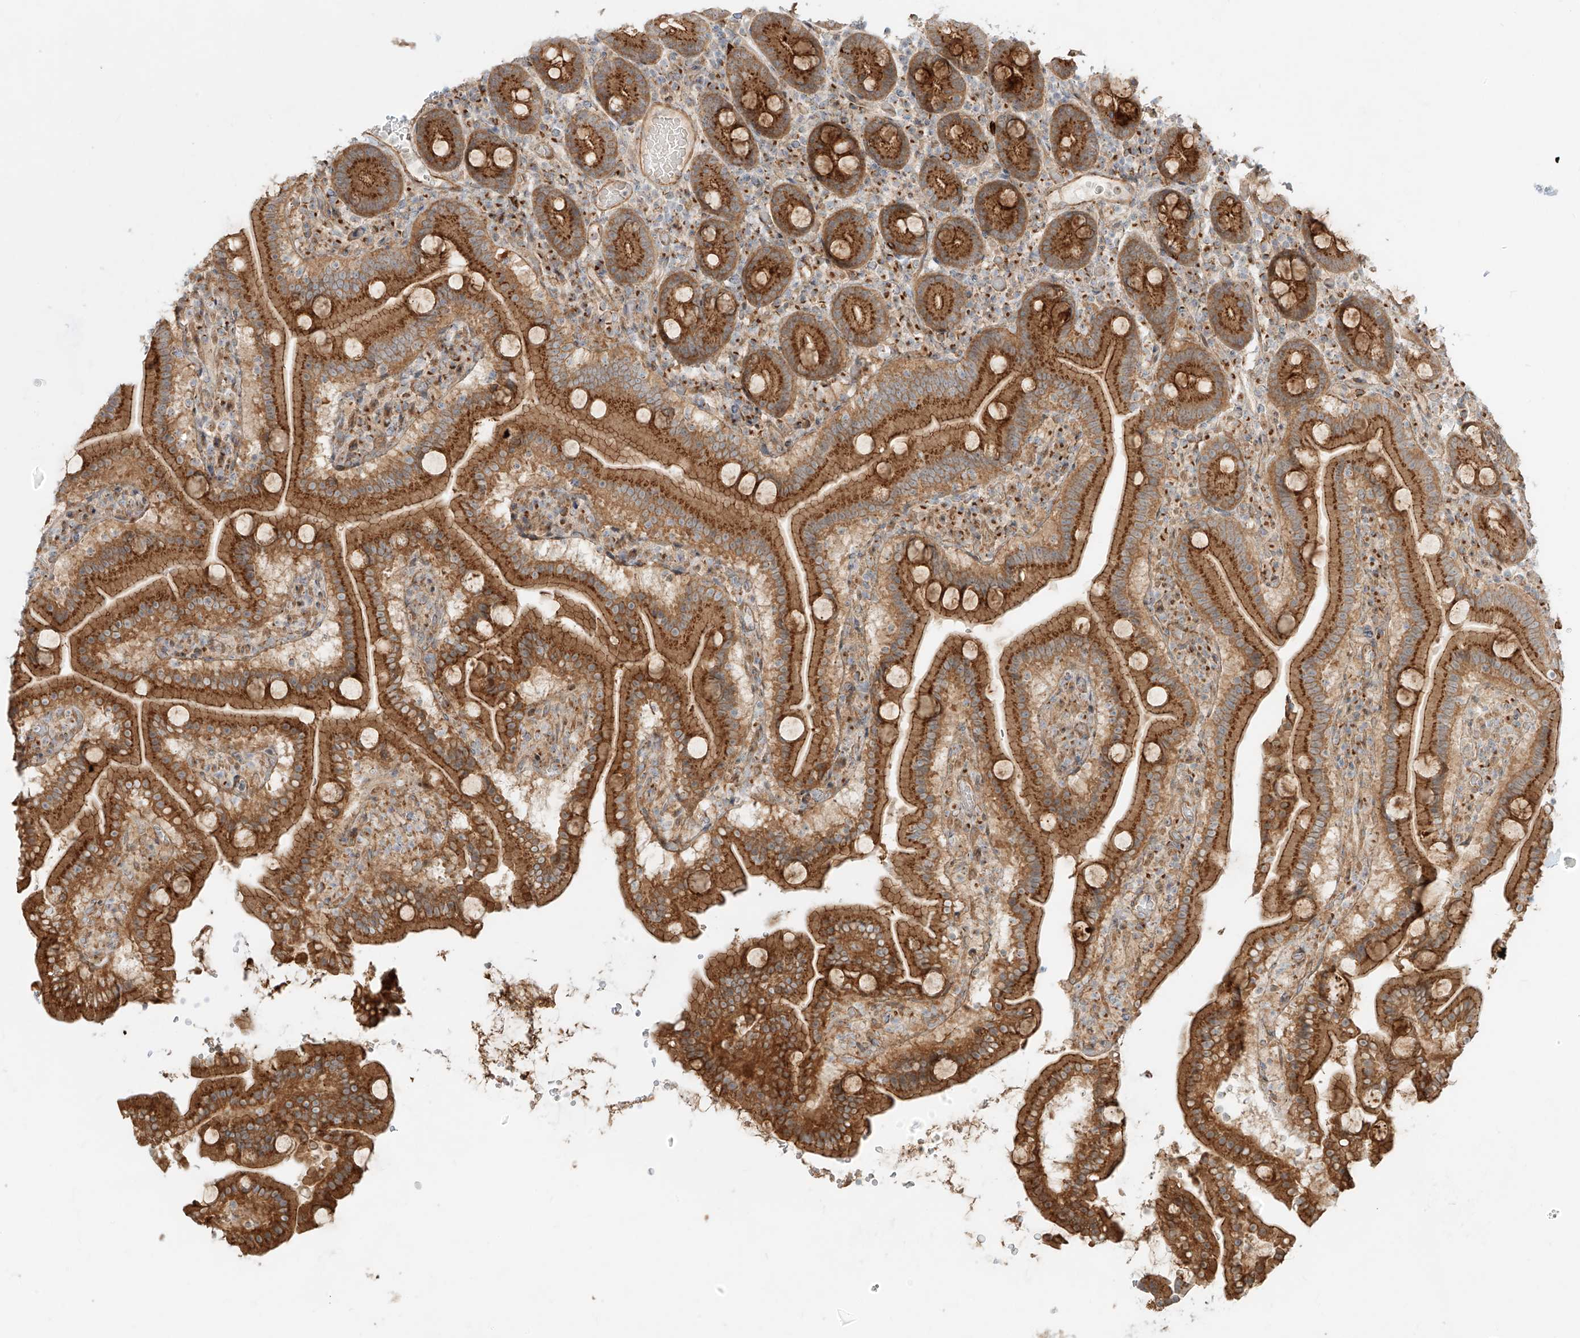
{"staining": {"intensity": "moderate", "quantity": ">75%", "location": "cytoplasmic/membranous"}, "tissue": "duodenum", "cell_type": "Glandular cells", "image_type": "normal", "snomed": [{"axis": "morphology", "description": "Normal tissue, NOS"}, {"axis": "topography", "description": "Duodenum"}], "caption": "IHC photomicrograph of benign human duodenum stained for a protein (brown), which shows medium levels of moderate cytoplasmic/membranous expression in about >75% of glandular cells.", "gene": "ZNF287", "patient": {"sex": "male", "age": 55}}